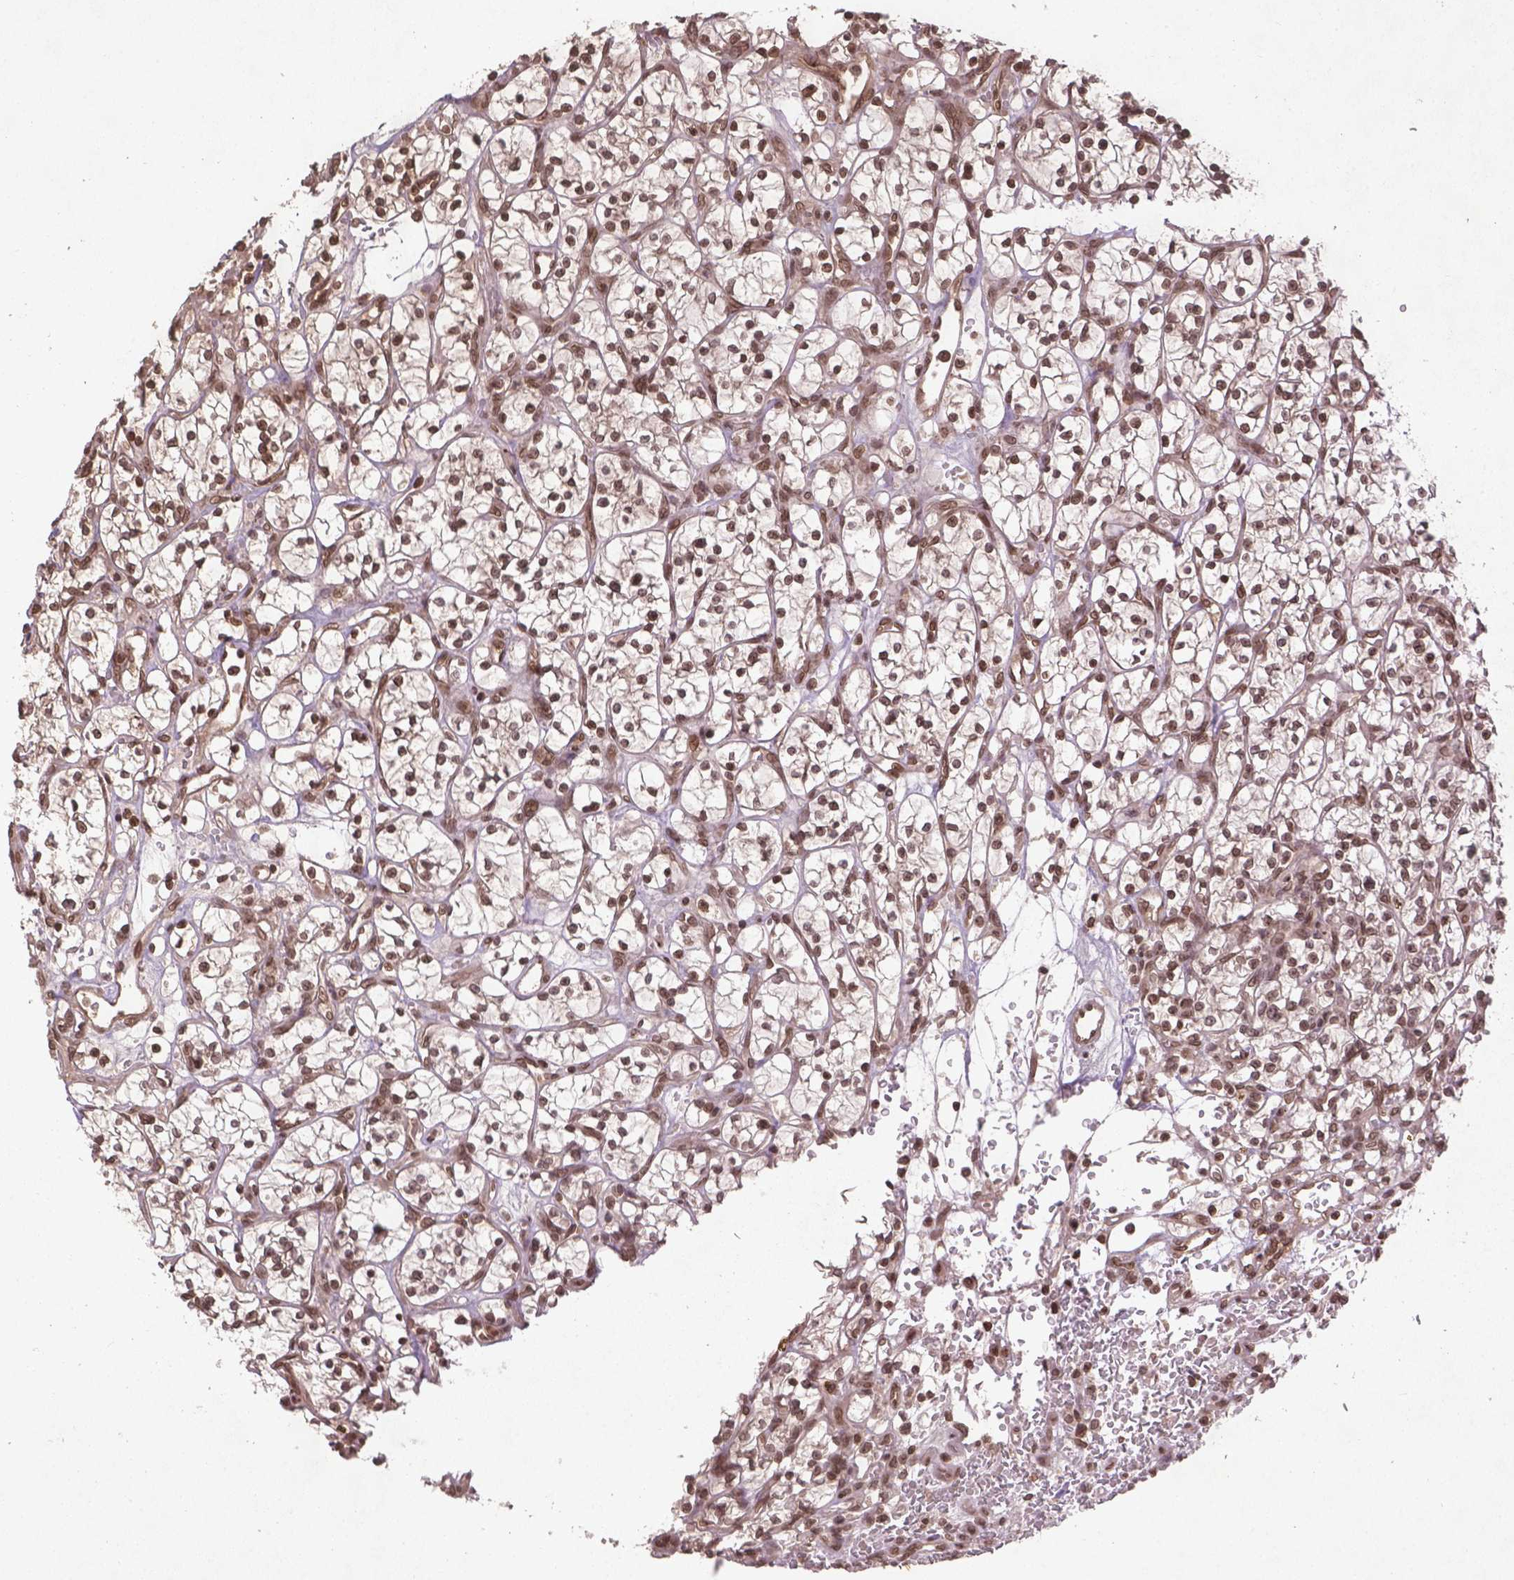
{"staining": {"intensity": "strong", "quantity": ">75%", "location": "nuclear"}, "tissue": "renal cancer", "cell_type": "Tumor cells", "image_type": "cancer", "snomed": [{"axis": "morphology", "description": "Adenocarcinoma, NOS"}, {"axis": "topography", "description": "Kidney"}], "caption": "Renal adenocarcinoma tissue demonstrates strong nuclear positivity in approximately >75% of tumor cells (Stains: DAB (3,3'-diaminobenzidine) in brown, nuclei in blue, Microscopy: brightfield microscopy at high magnification).", "gene": "BANF1", "patient": {"sex": "female", "age": 64}}